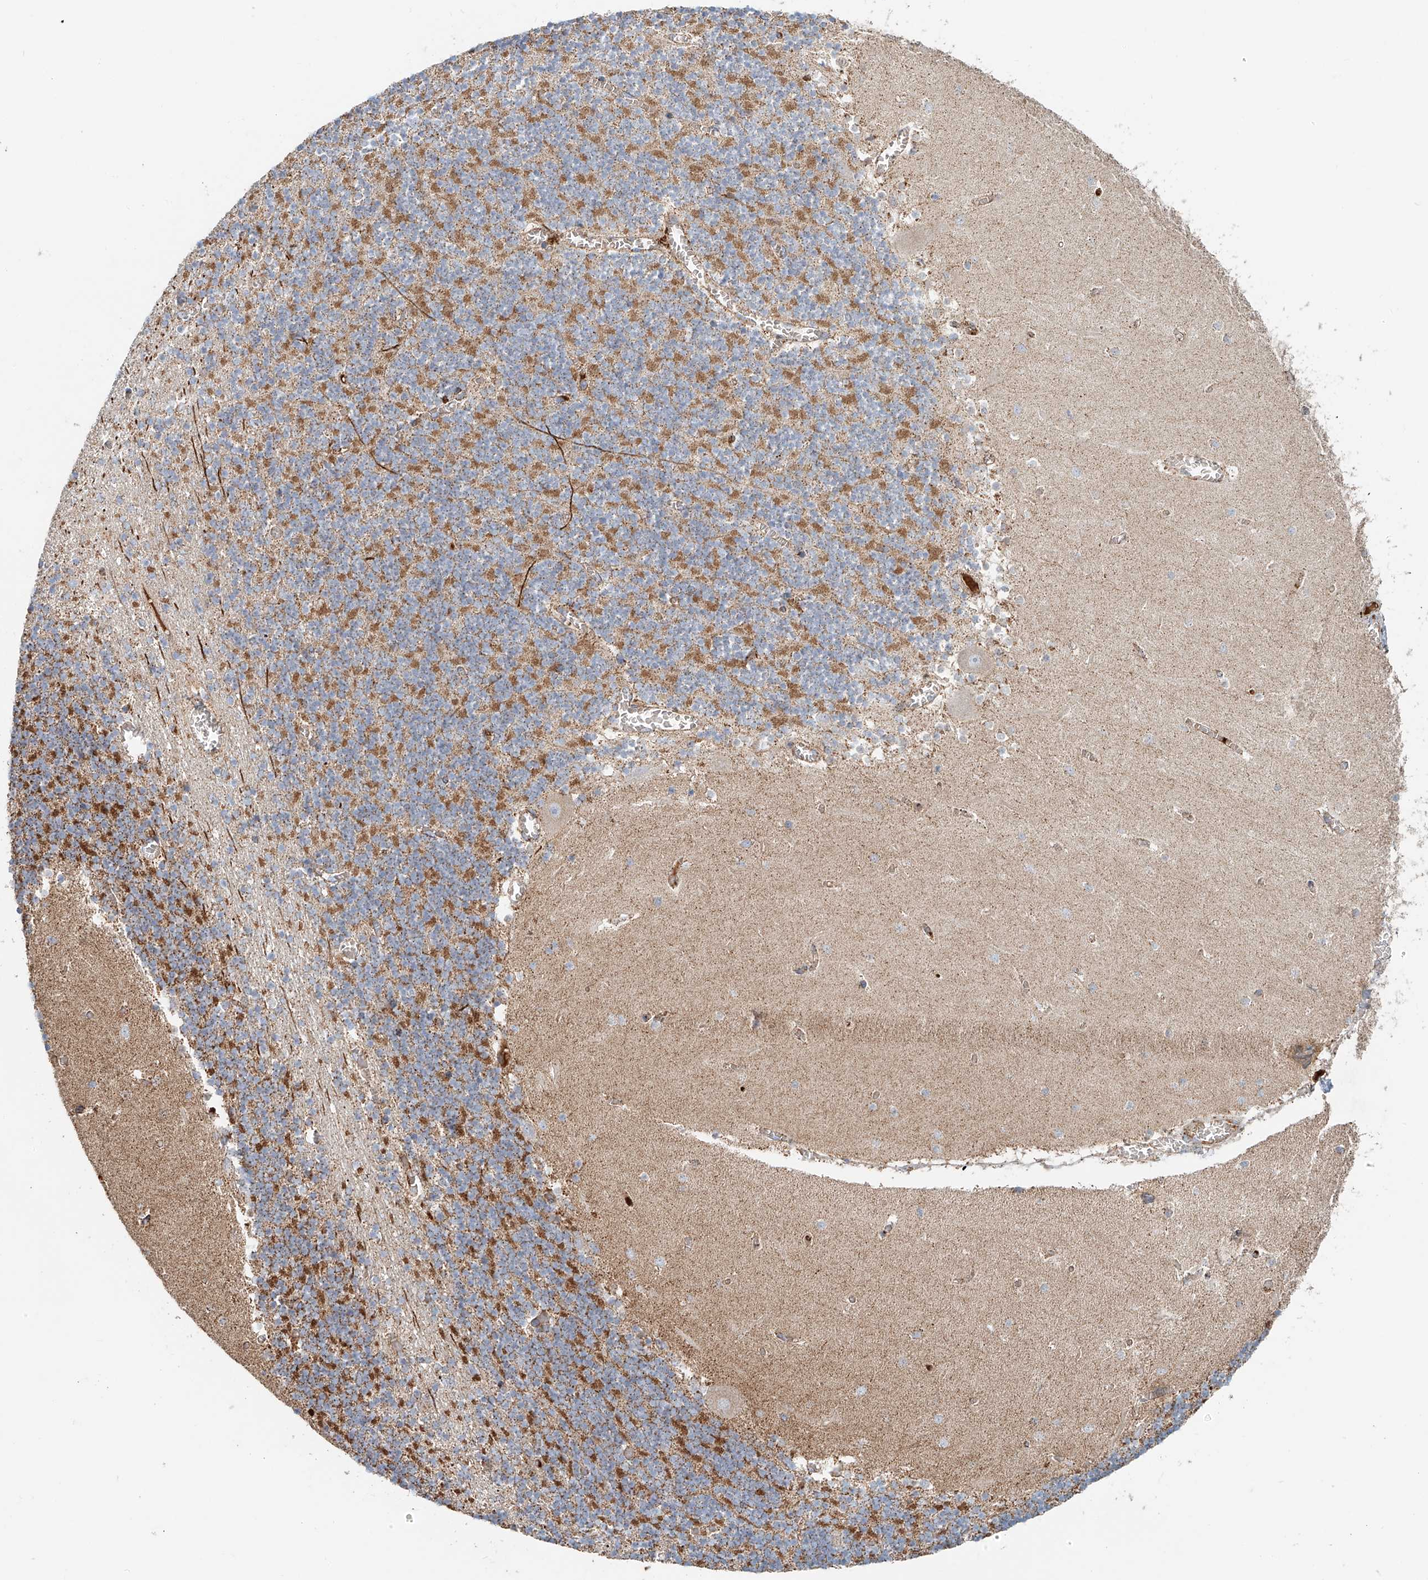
{"staining": {"intensity": "strong", "quantity": "25%-75%", "location": "cytoplasmic/membranous"}, "tissue": "cerebellum", "cell_type": "Cells in granular layer", "image_type": "normal", "snomed": [{"axis": "morphology", "description": "Normal tissue, NOS"}, {"axis": "topography", "description": "Cerebellum"}], "caption": "DAB immunohistochemical staining of normal cerebellum shows strong cytoplasmic/membranous protein expression in approximately 25%-75% of cells in granular layer. The protein is shown in brown color, while the nuclei are stained blue.", "gene": "CARD10", "patient": {"sex": "female", "age": 28}}